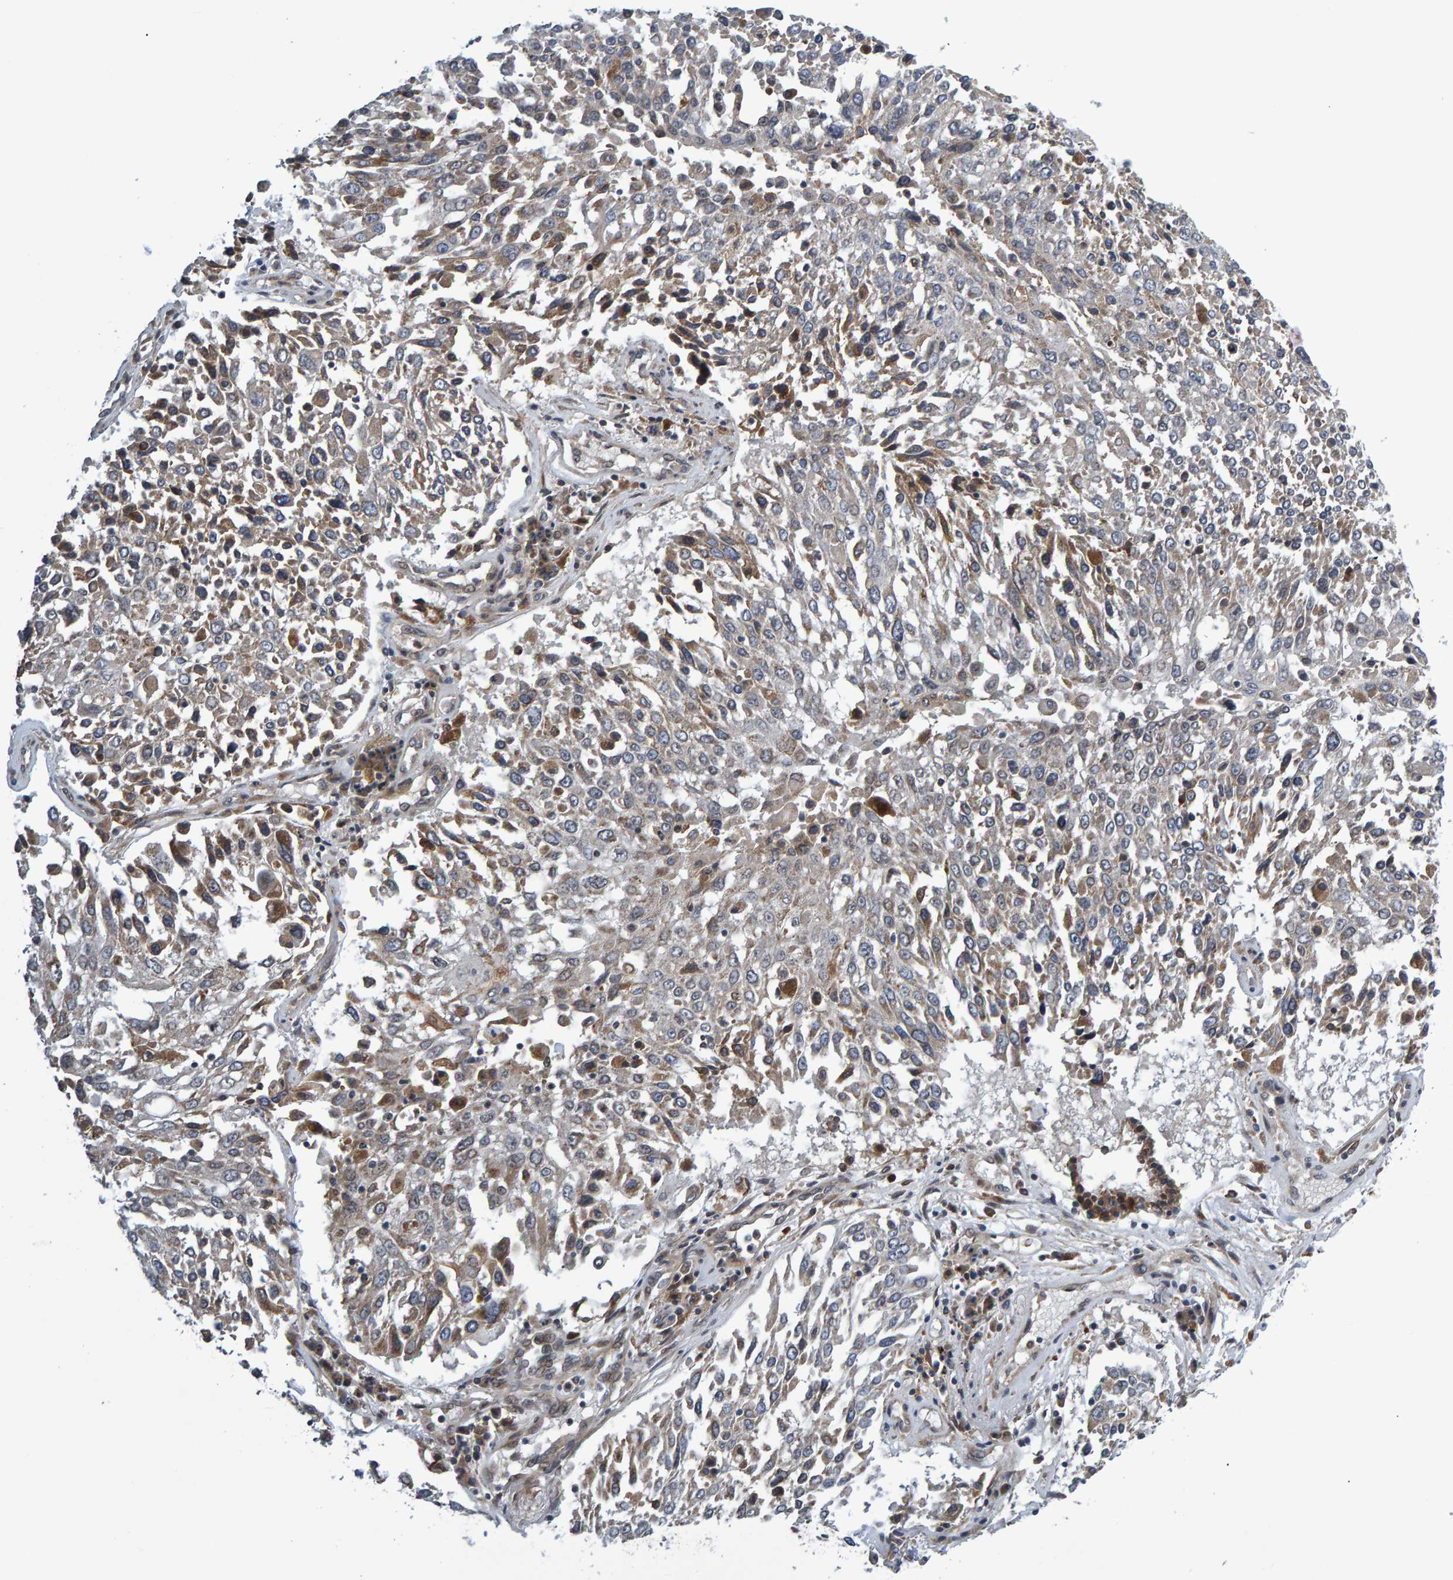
{"staining": {"intensity": "weak", "quantity": "<25%", "location": "cytoplasmic/membranous"}, "tissue": "lung cancer", "cell_type": "Tumor cells", "image_type": "cancer", "snomed": [{"axis": "morphology", "description": "Squamous cell carcinoma, NOS"}, {"axis": "topography", "description": "Lung"}], "caption": "DAB immunohistochemical staining of human lung squamous cell carcinoma reveals no significant expression in tumor cells.", "gene": "ATP6V1H", "patient": {"sex": "male", "age": 65}}